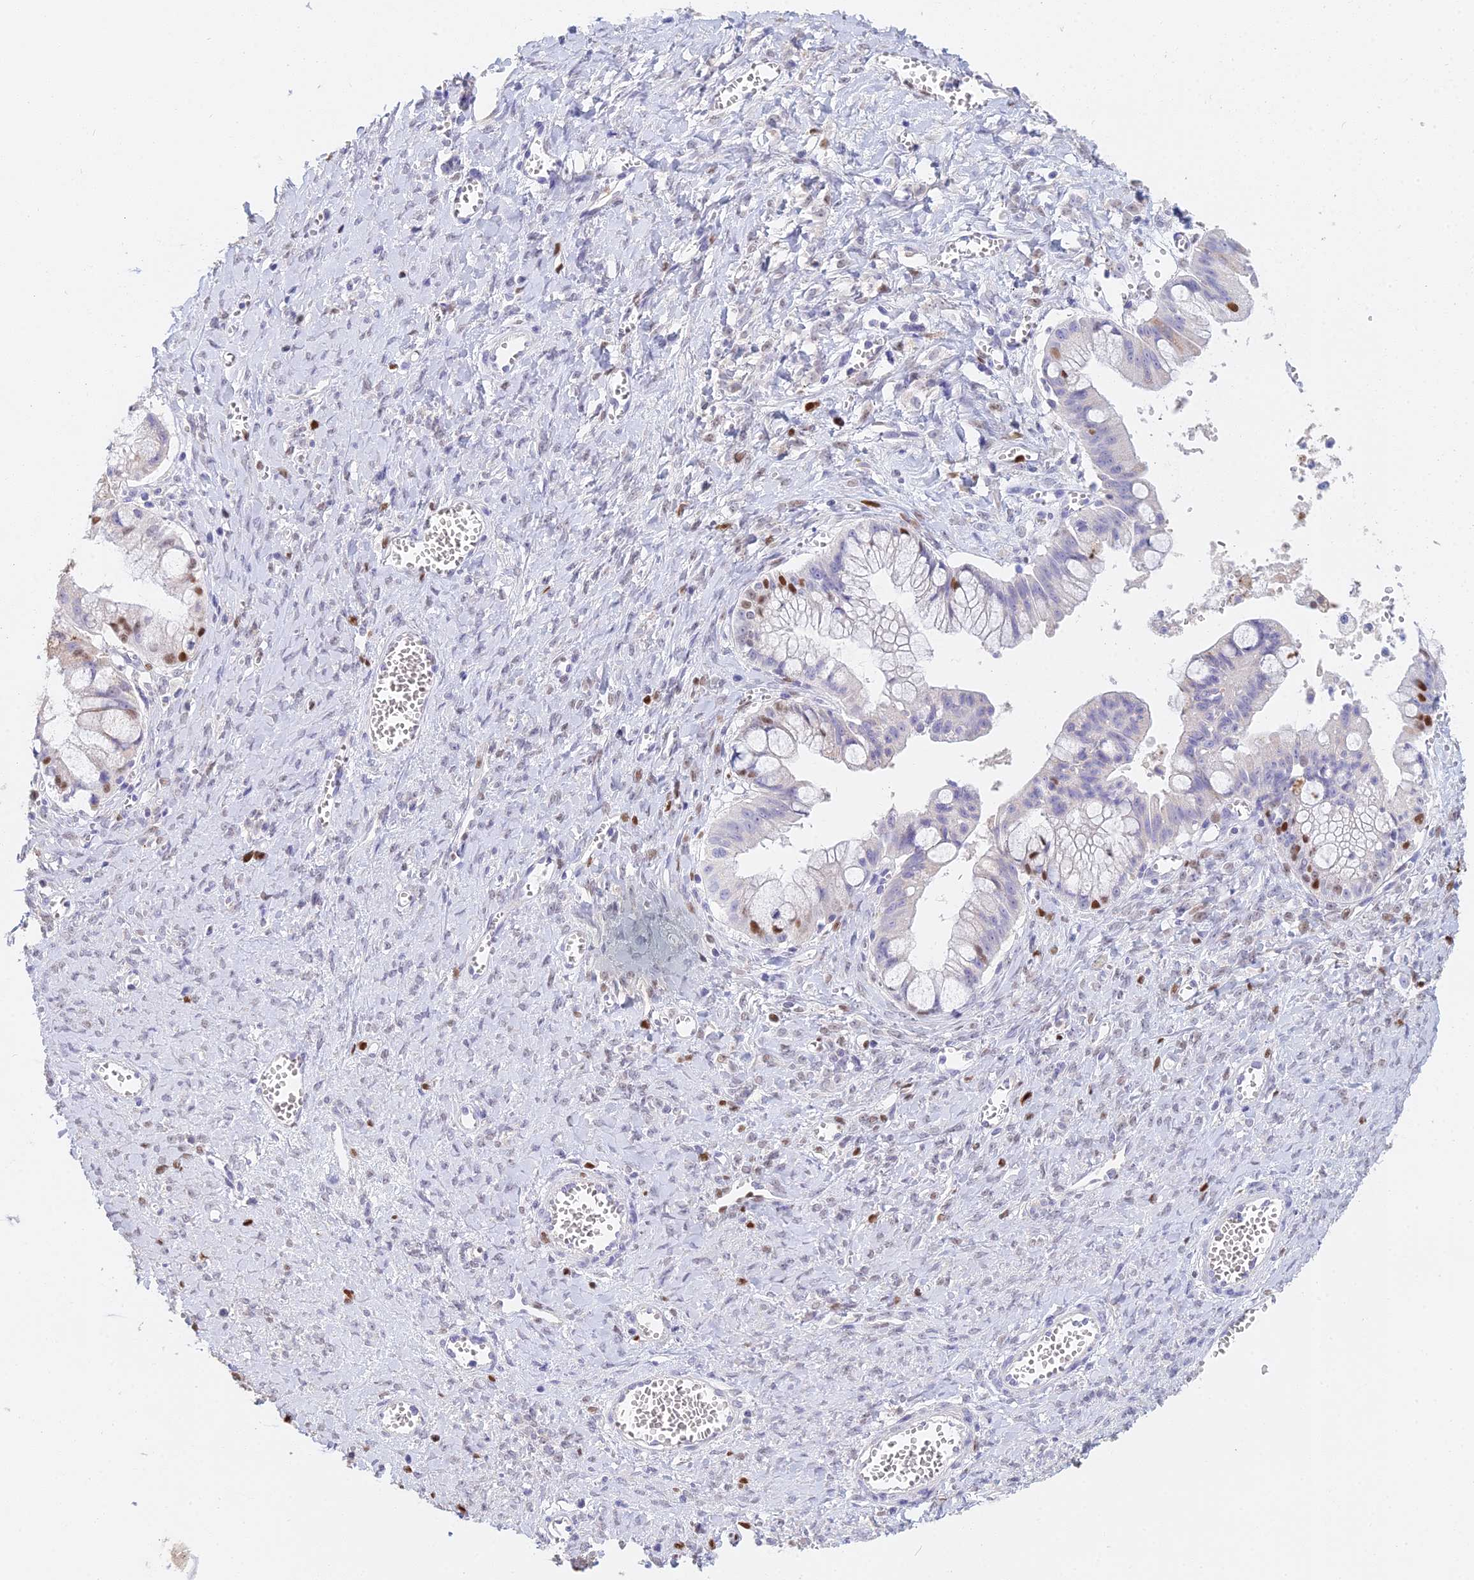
{"staining": {"intensity": "moderate", "quantity": "<25%", "location": "nuclear"}, "tissue": "ovarian cancer", "cell_type": "Tumor cells", "image_type": "cancer", "snomed": [{"axis": "morphology", "description": "Cystadenocarcinoma, mucinous, NOS"}, {"axis": "topography", "description": "Ovary"}], "caption": "Immunohistochemistry (IHC) image of human ovarian cancer stained for a protein (brown), which shows low levels of moderate nuclear positivity in approximately <25% of tumor cells.", "gene": "MCM2", "patient": {"sex": "female", "age": 70}}